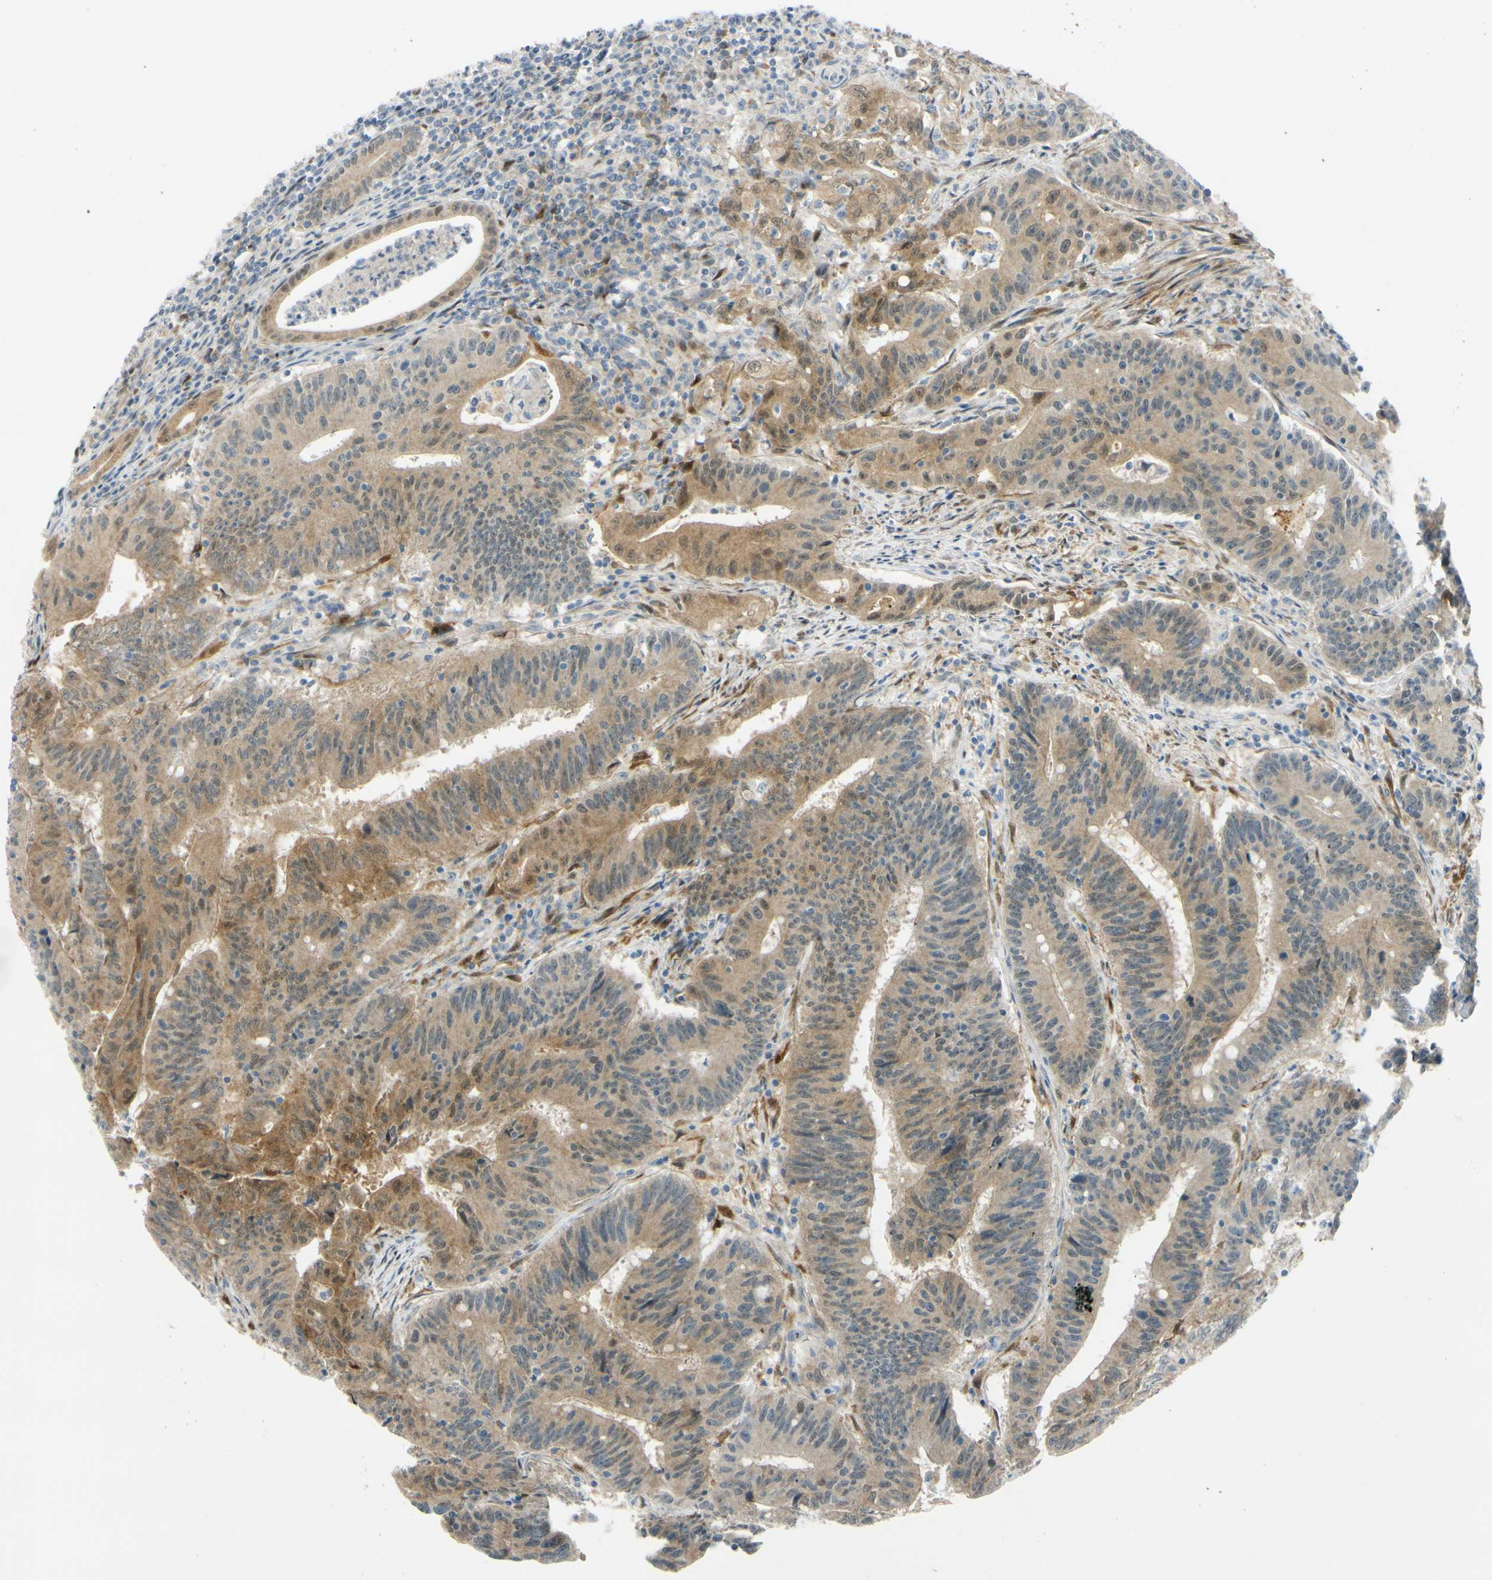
{"staining": {"intensity": "moderate", "quantity": "<25%", "location": "cytoplasmic/membranous"}, "tissue": "colorectal cancer", "cell_type": "Tumor cells", "image_type": "cancer", "snomed": [{"axis": "morphology", "description": "Adenocarcinoma, NOS"}, {"axis": "topography", "description": "Colon"}], "caption": "Colorectal cancer stained for a protein exhibits moderate cytoplasmic/membranous positivity in tumor cells.", "gene": "FHL2", "patient": {"sex": "male", "age": 45}}